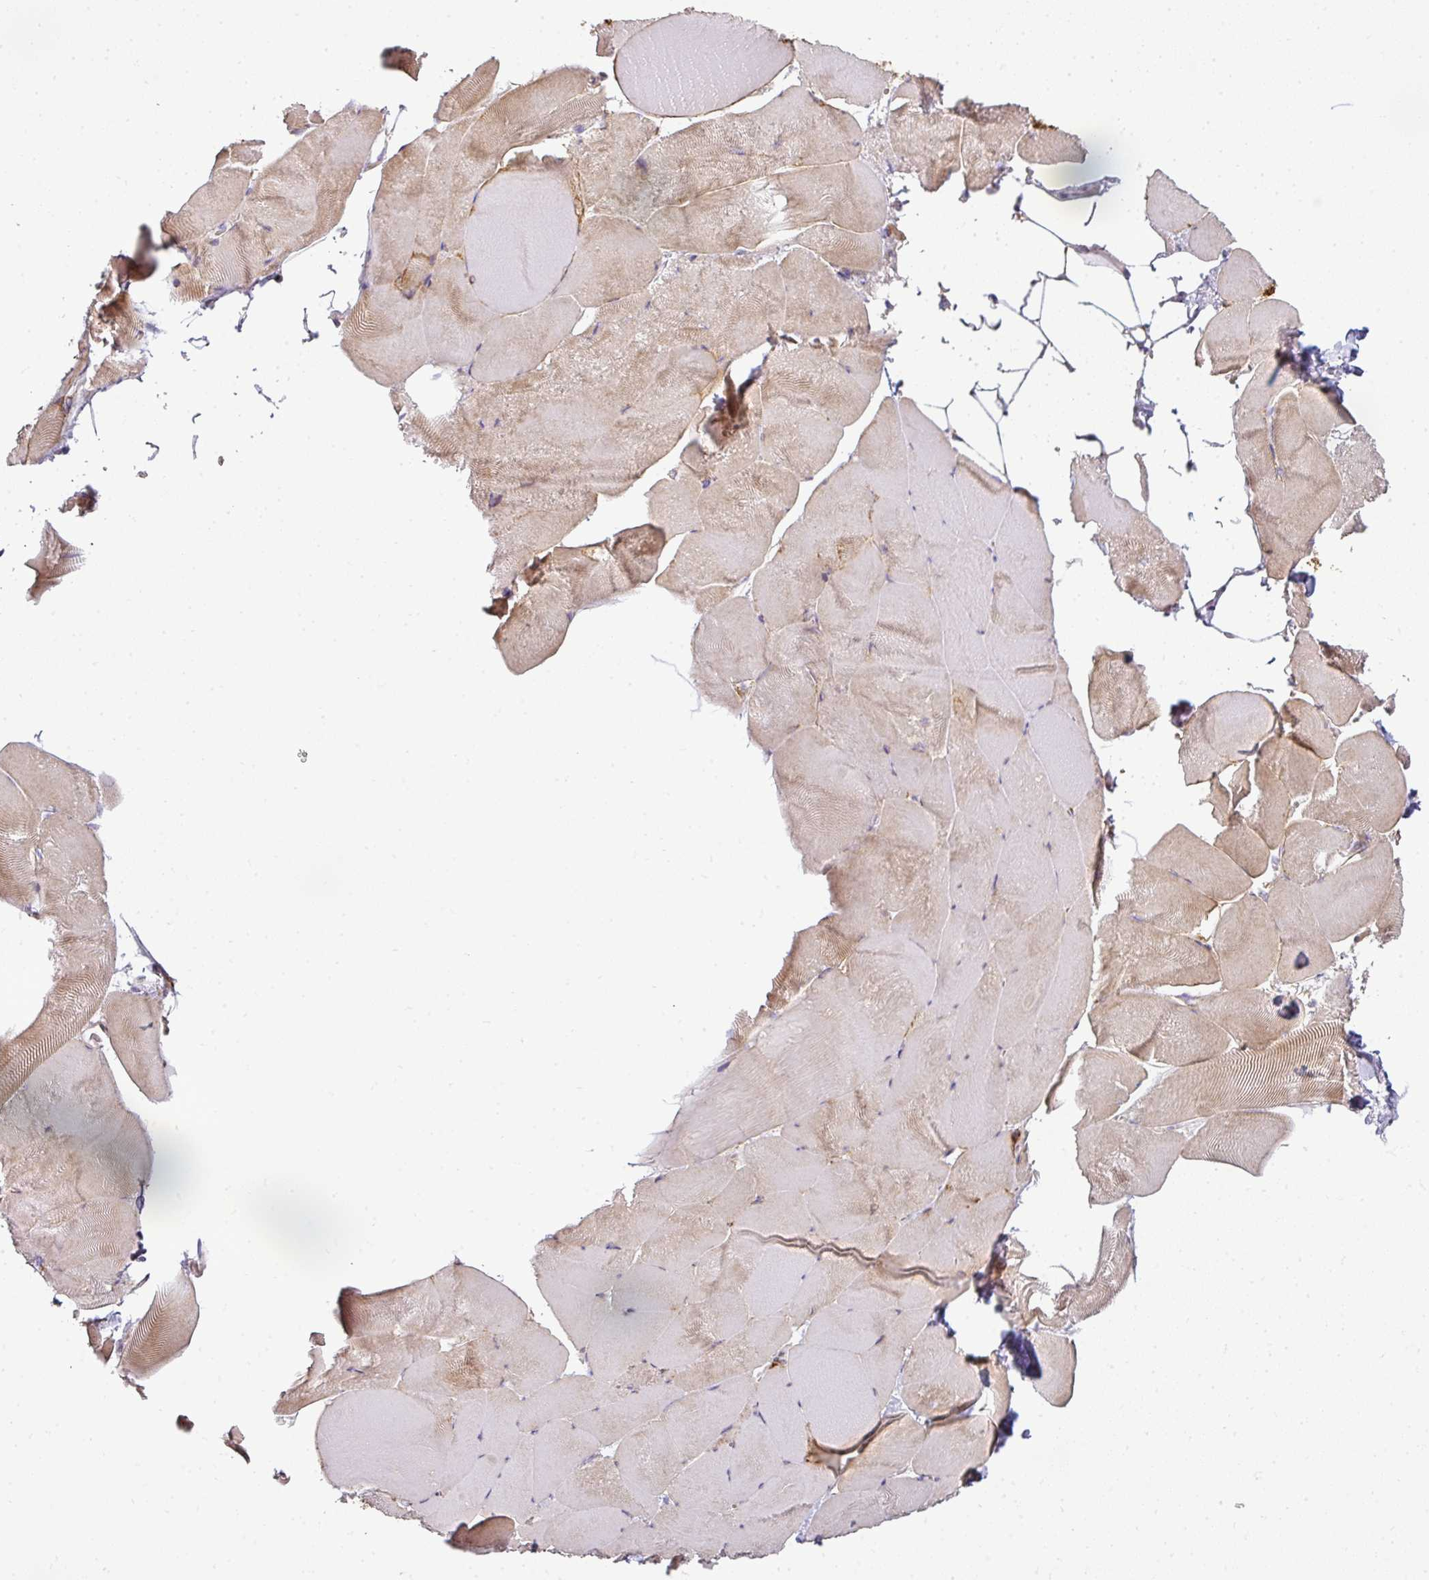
{"staining": {"intensity": "weak", "quantity": ">75%", "location": "cytoplasmic/membranous"}, "tissue": "skeletal muscle", "cell_type": "Myocytes", "image_type": "normal", "snomed": [{"axis": "morphology", "description": "Normal tissue, NOS"}, {"axis": "topography", "description": "Skeletal muscle"}], "caption": "Immunohistochemical staining of benign skeletal muscle demonstrates low levels of weak cytoplasmic/membranous staining in about >75% of myocytes. The protein of interest is stained brown, and the nuclei are stained in blue (DAB (3,3'-diaminobenzidine) IHC with brightfield microscopy, high magnification).", "gene": "ANKRD18A", "patient": {"sex": "female", "age": 64}}